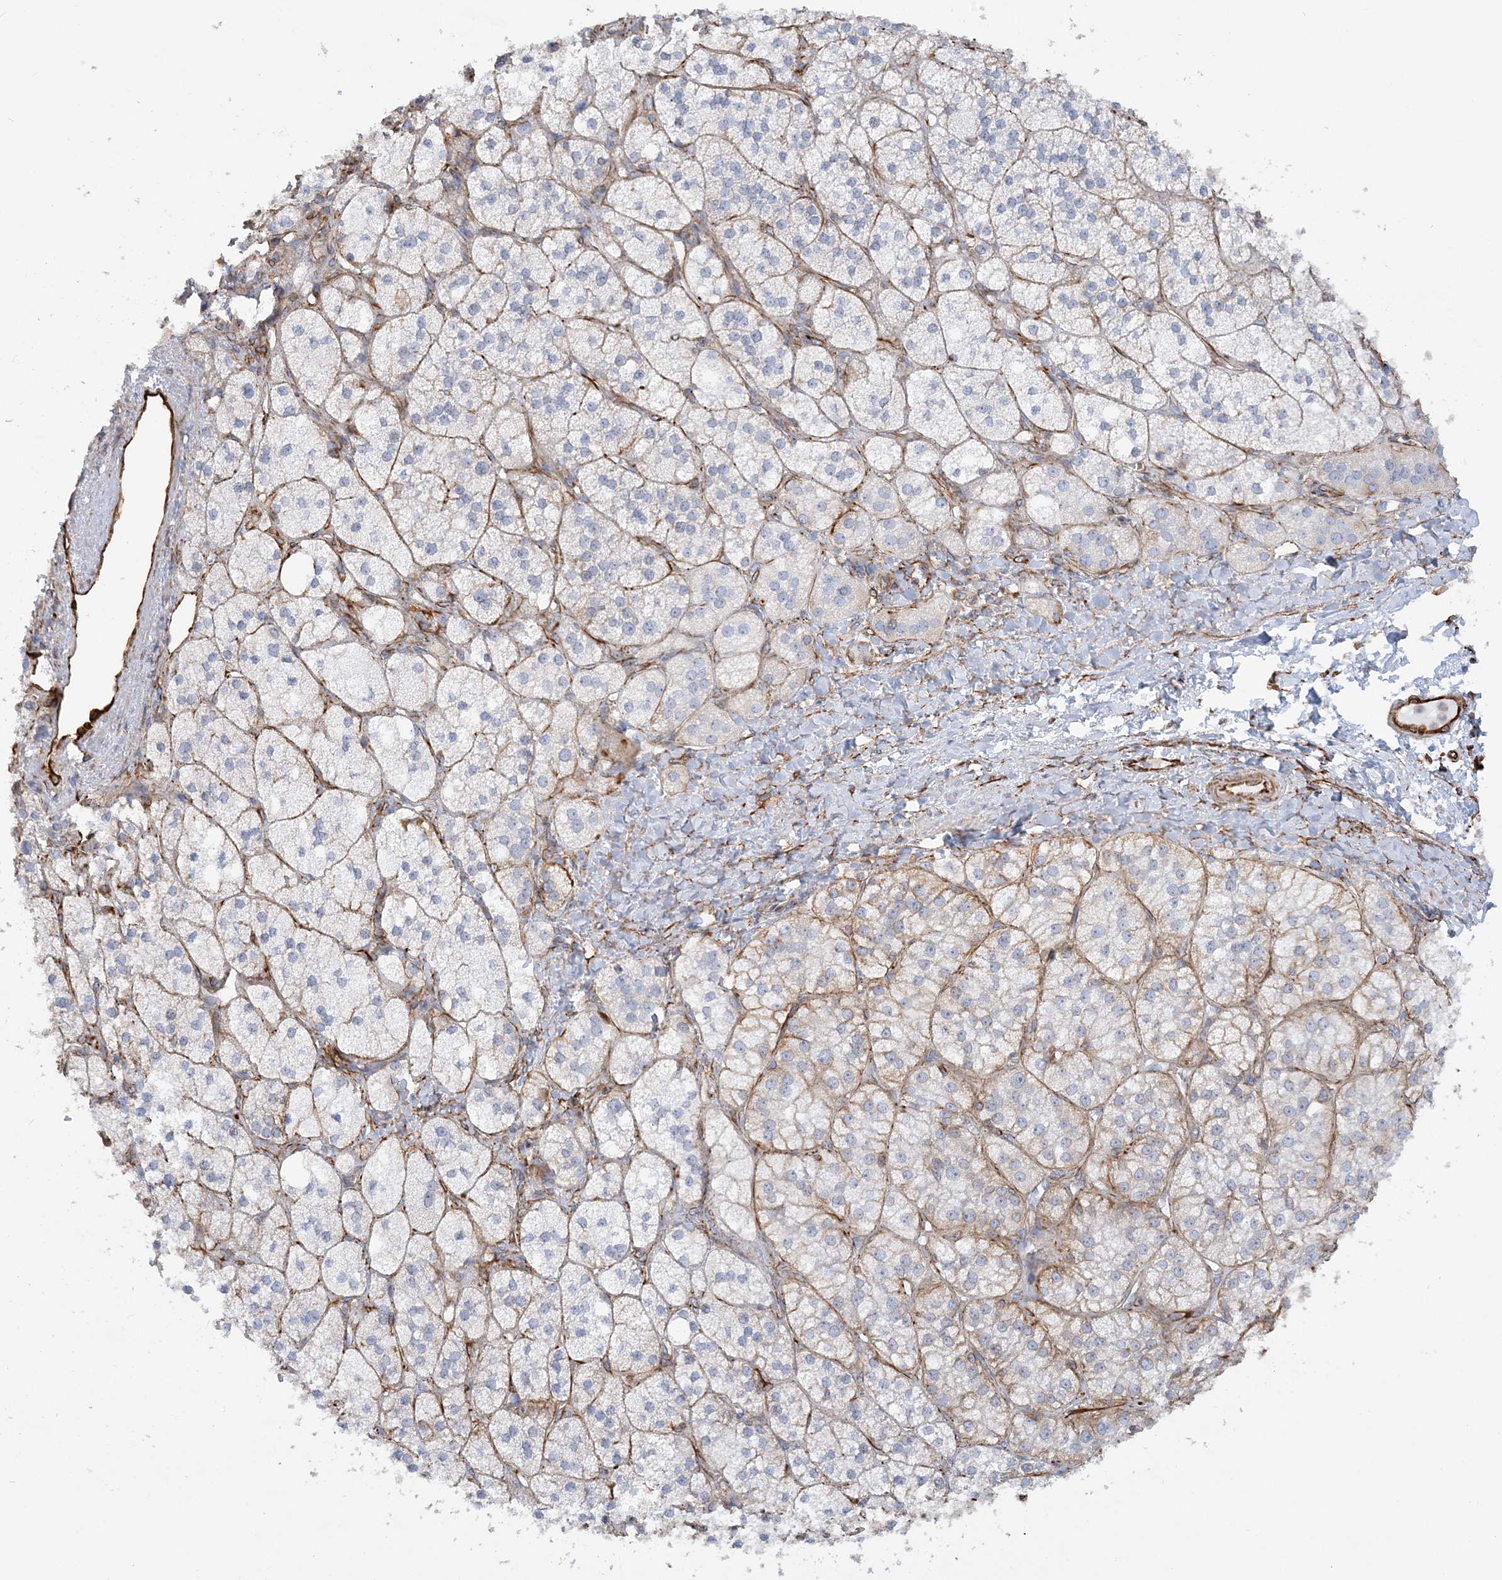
{"staining": {"intensity": "negative", "quantity": "none", "location": "none"}, "tissue": "adrenal gland", "cell_type": "Glandular cells", "image_type": "normal", "snomed": [{"axis": "morphology", "description": "Normal tissue, NOS"}, {"axis": "topography", "description": "Adrenal gland"}], "caption": "Image shows no protein positivity in glandular cells of normal adrenal gland. The staining is performed using DAB brown chromogen with nuclei counter-stained in using hematoxylin.", "gene": "SCLT1", "patient": {"sex": "male", "age": 61}}